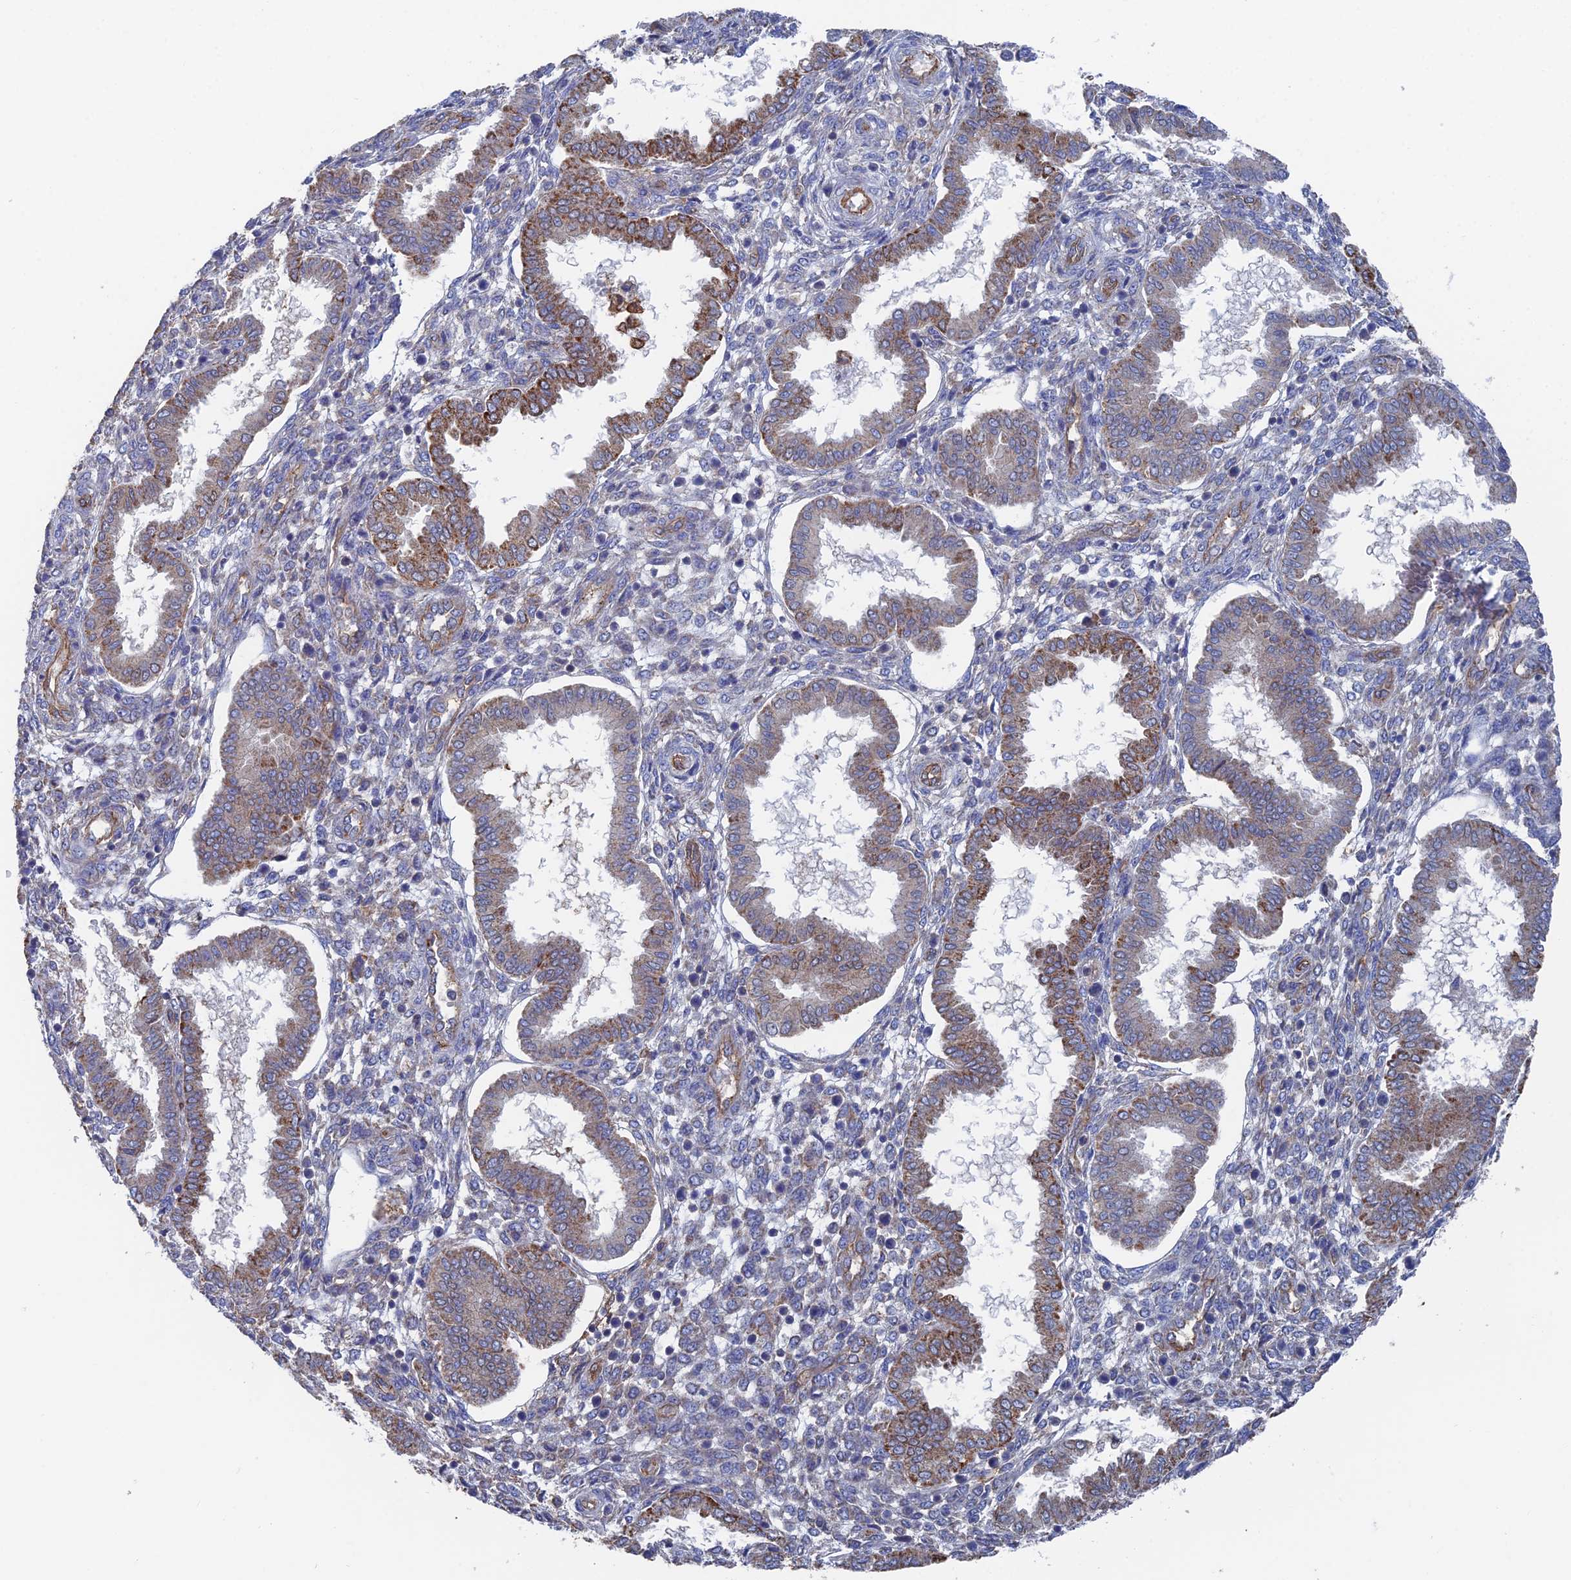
{"staining": {"intensity": "negative", "quantity": "none", "location": "none"}, "tissue": "endometrium", "cell_type": "Cells in endometrial stroma", "image_type": "normal", "snomed": [{"axis": "morphology", "description": "Normal tissue, NOS"}, {"axis": "topography", "description": "Endometrium"}], "caption": "Cells in endometrial stroma show no significant staining in normal endometrium. Brightfield microscopy of immunohistochemistry stained with DAB (brown) and hematoxylin (blue), captured at high magnification.", "gene": "SNX11", "patient": {"sex": "female", "age": 24}}